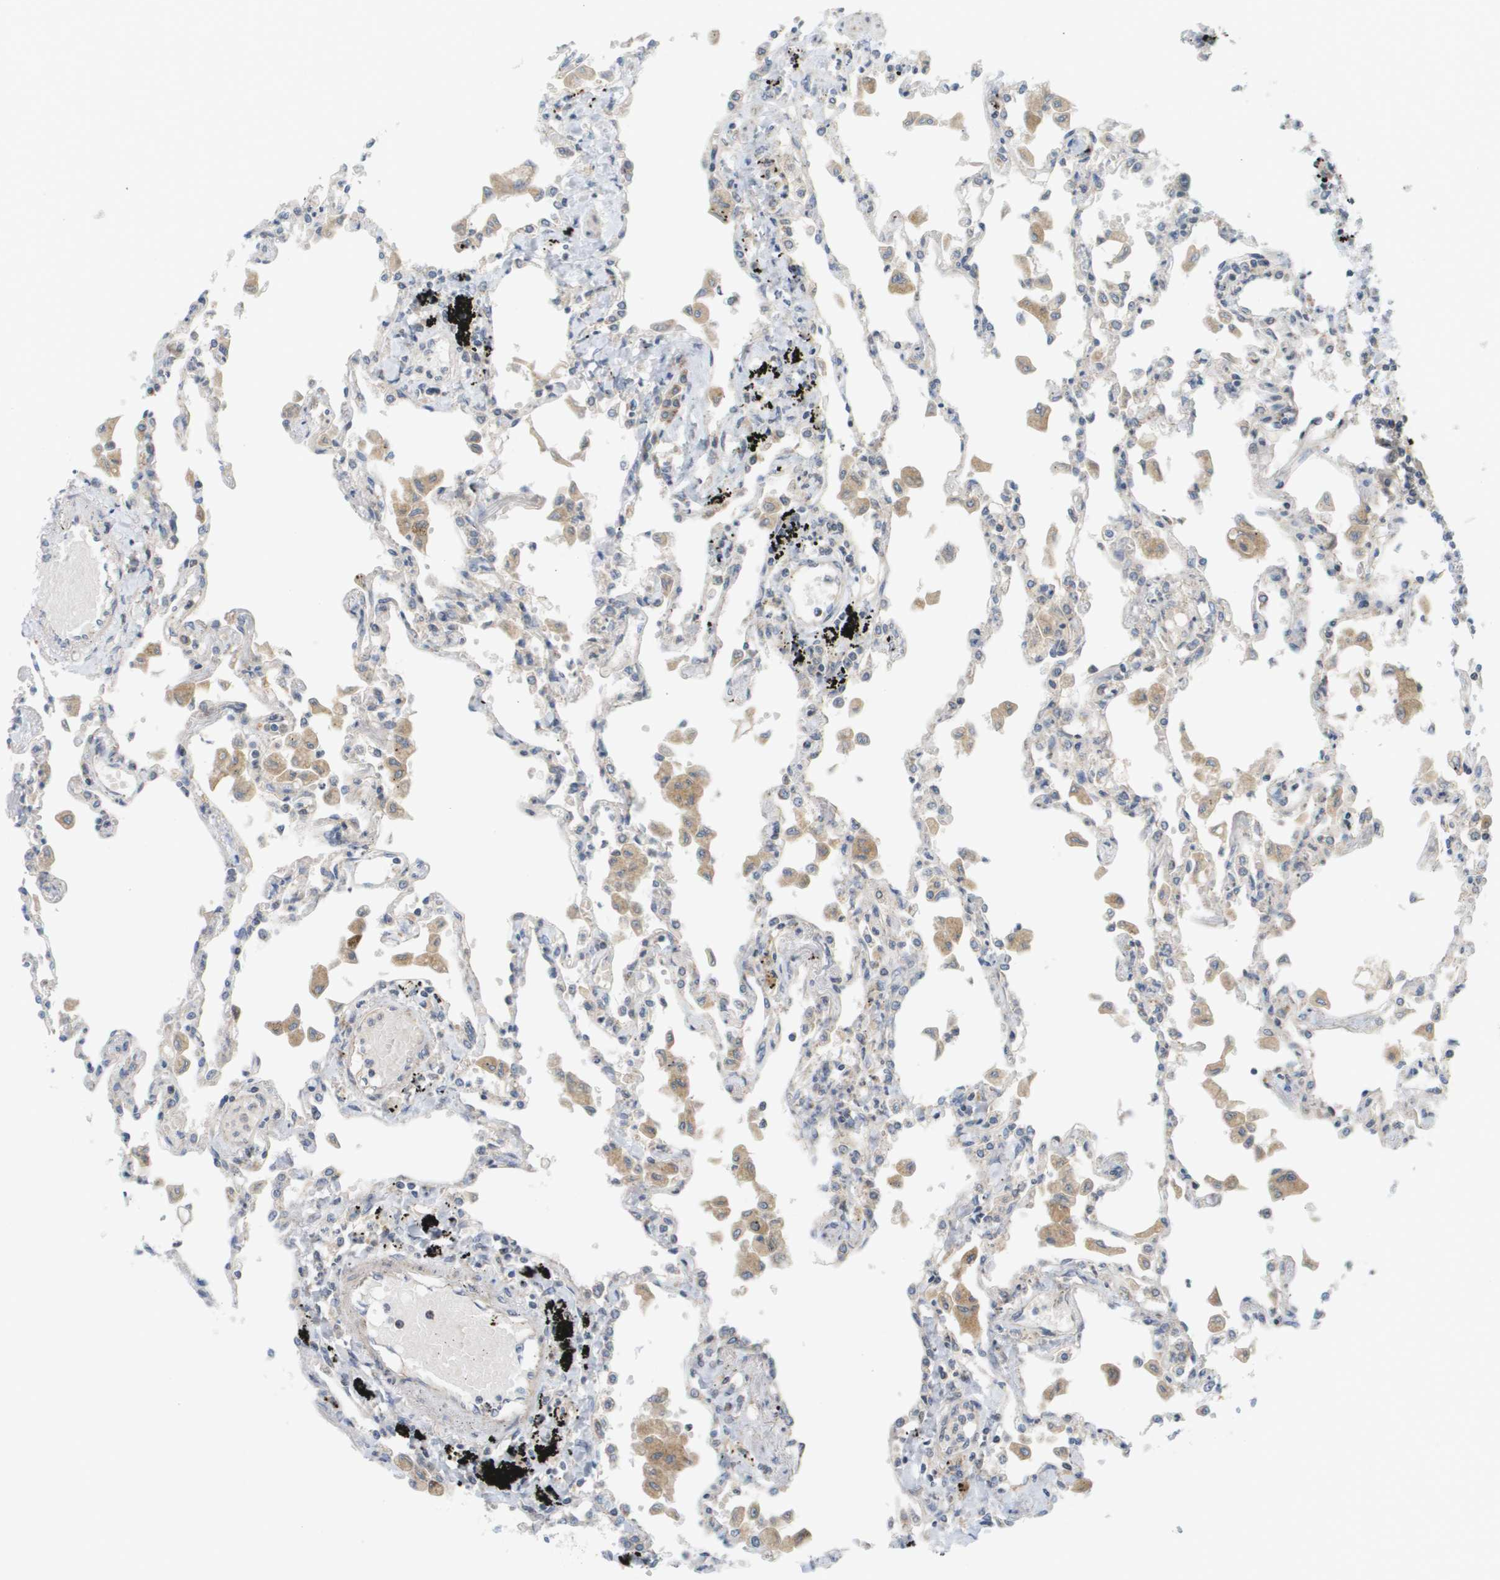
{"staining": {"intensity": "weak", "quantity": "<25%", "location": "cytoplasmic/membranous"}, "tissue": "lung", "cell_type": "Alveolar cells", "image_type": "normal", "snomed": [{"axis": "morphology", "description": "Normal tissue, NOS"}, {"axis": "topography", "description": "Bronchus"}, {"axis": "topography", "description": "Lung"}], "caption": "Protein analysis of unremarkable lung shows no significant staining in alveolar cells.", "gene": "PROC", "patient": {"sex": "female", "age": 49}}